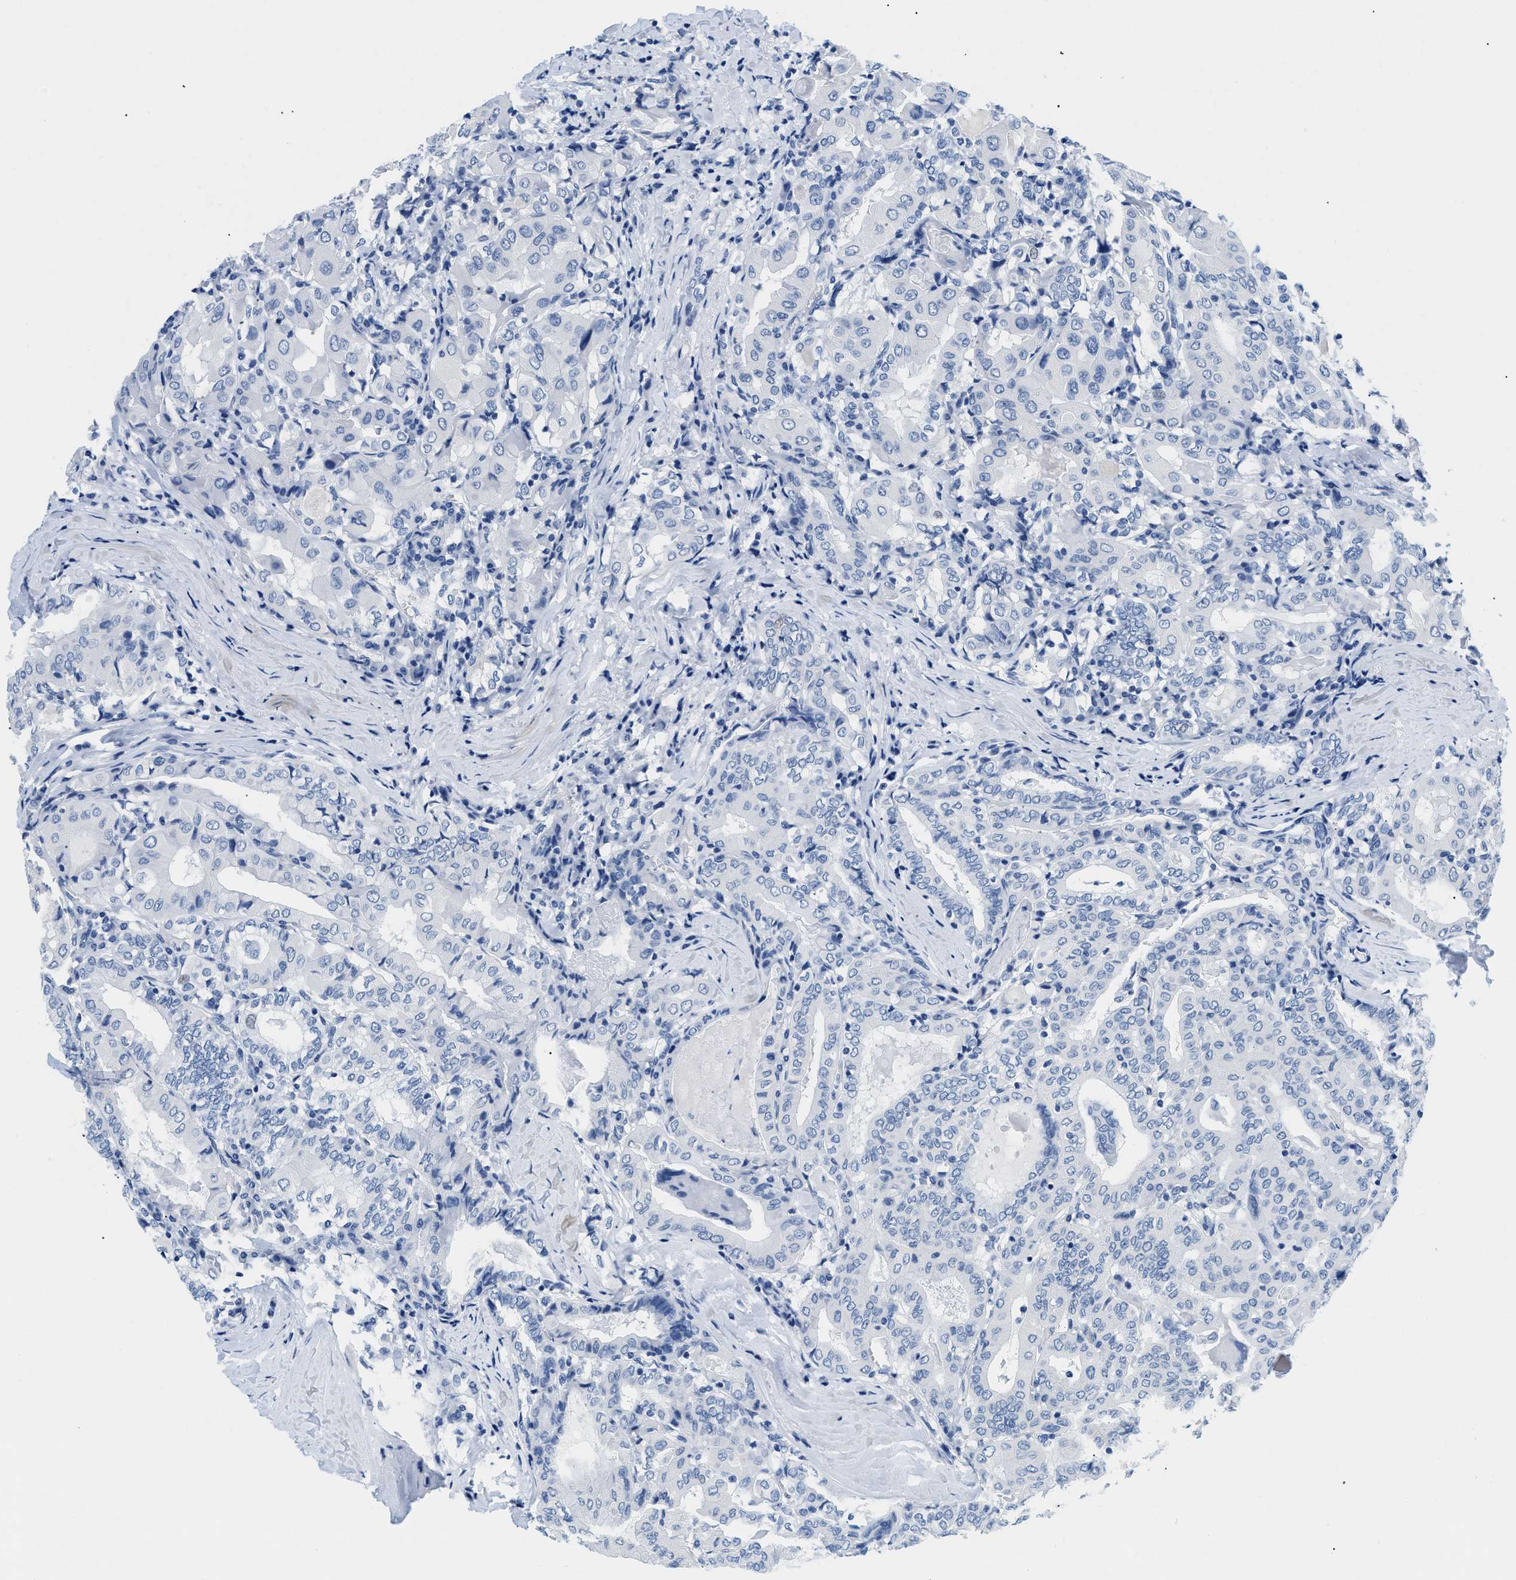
{"staining": {"intensity": "negative", "quantity": "none", "location": "none"}, "tissue": "thyroid cancer", "cell_type": "Tumor cells", "image_type": "cancer", "snomed": [{"axis": "morphology", "description": "Papillary adenocarcinoma, NOS"}, {"axis": "topography", "description": "Thyroid gland"}], "caption": "Image shows no significant protein positivity in tumor cells of thyroid papillary adenocarcinoma. (DAB (3,3'-diaminobenzidine) immunohistochemistry (IHC) with hematoxylin counter stain).", "gene": "GSN", "patient": {"sex": "female", "age": 42}}